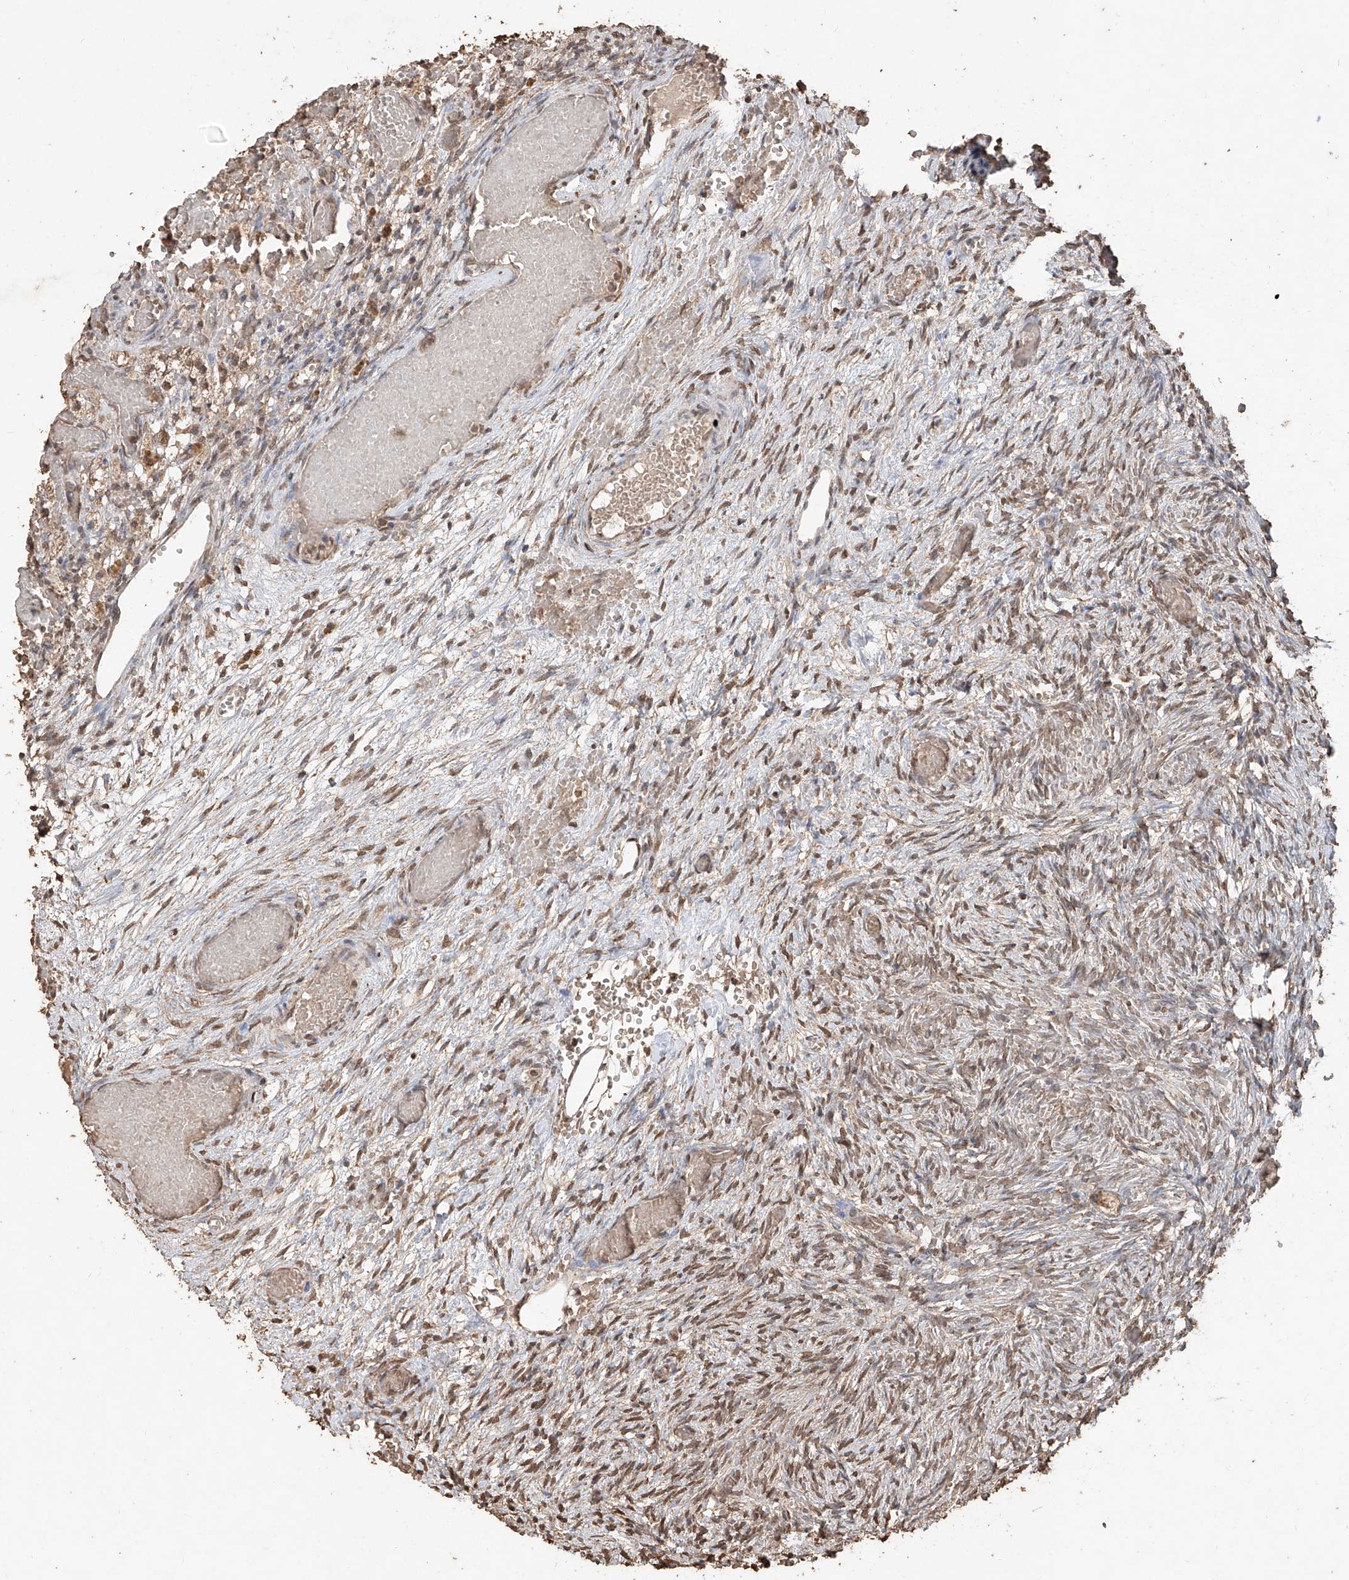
{"staining": {"intensity": "moderate", "quantity": "25%-75%", "location": "cytoplasmic/membranous,nuclear"}, "tissue": "ovary", "cell_type": "Ovarian stroma cells", "image_type": "normal", "snomed": [{"axis": "morphology", "description": "Adenocarcinoma, NOS"}, {"axis": "topography", "description": "Endometrium"}], "caption": "Immunohistochemical staining of unremarkable human ovary exhibits medium levels of moderate cytoplasmic/membranous,nuclear positivity in approximately 25%-75% of ovarian stroma cells.", "gene": "ELOVL1", "patient": {"sex": "female", "age": 32}}